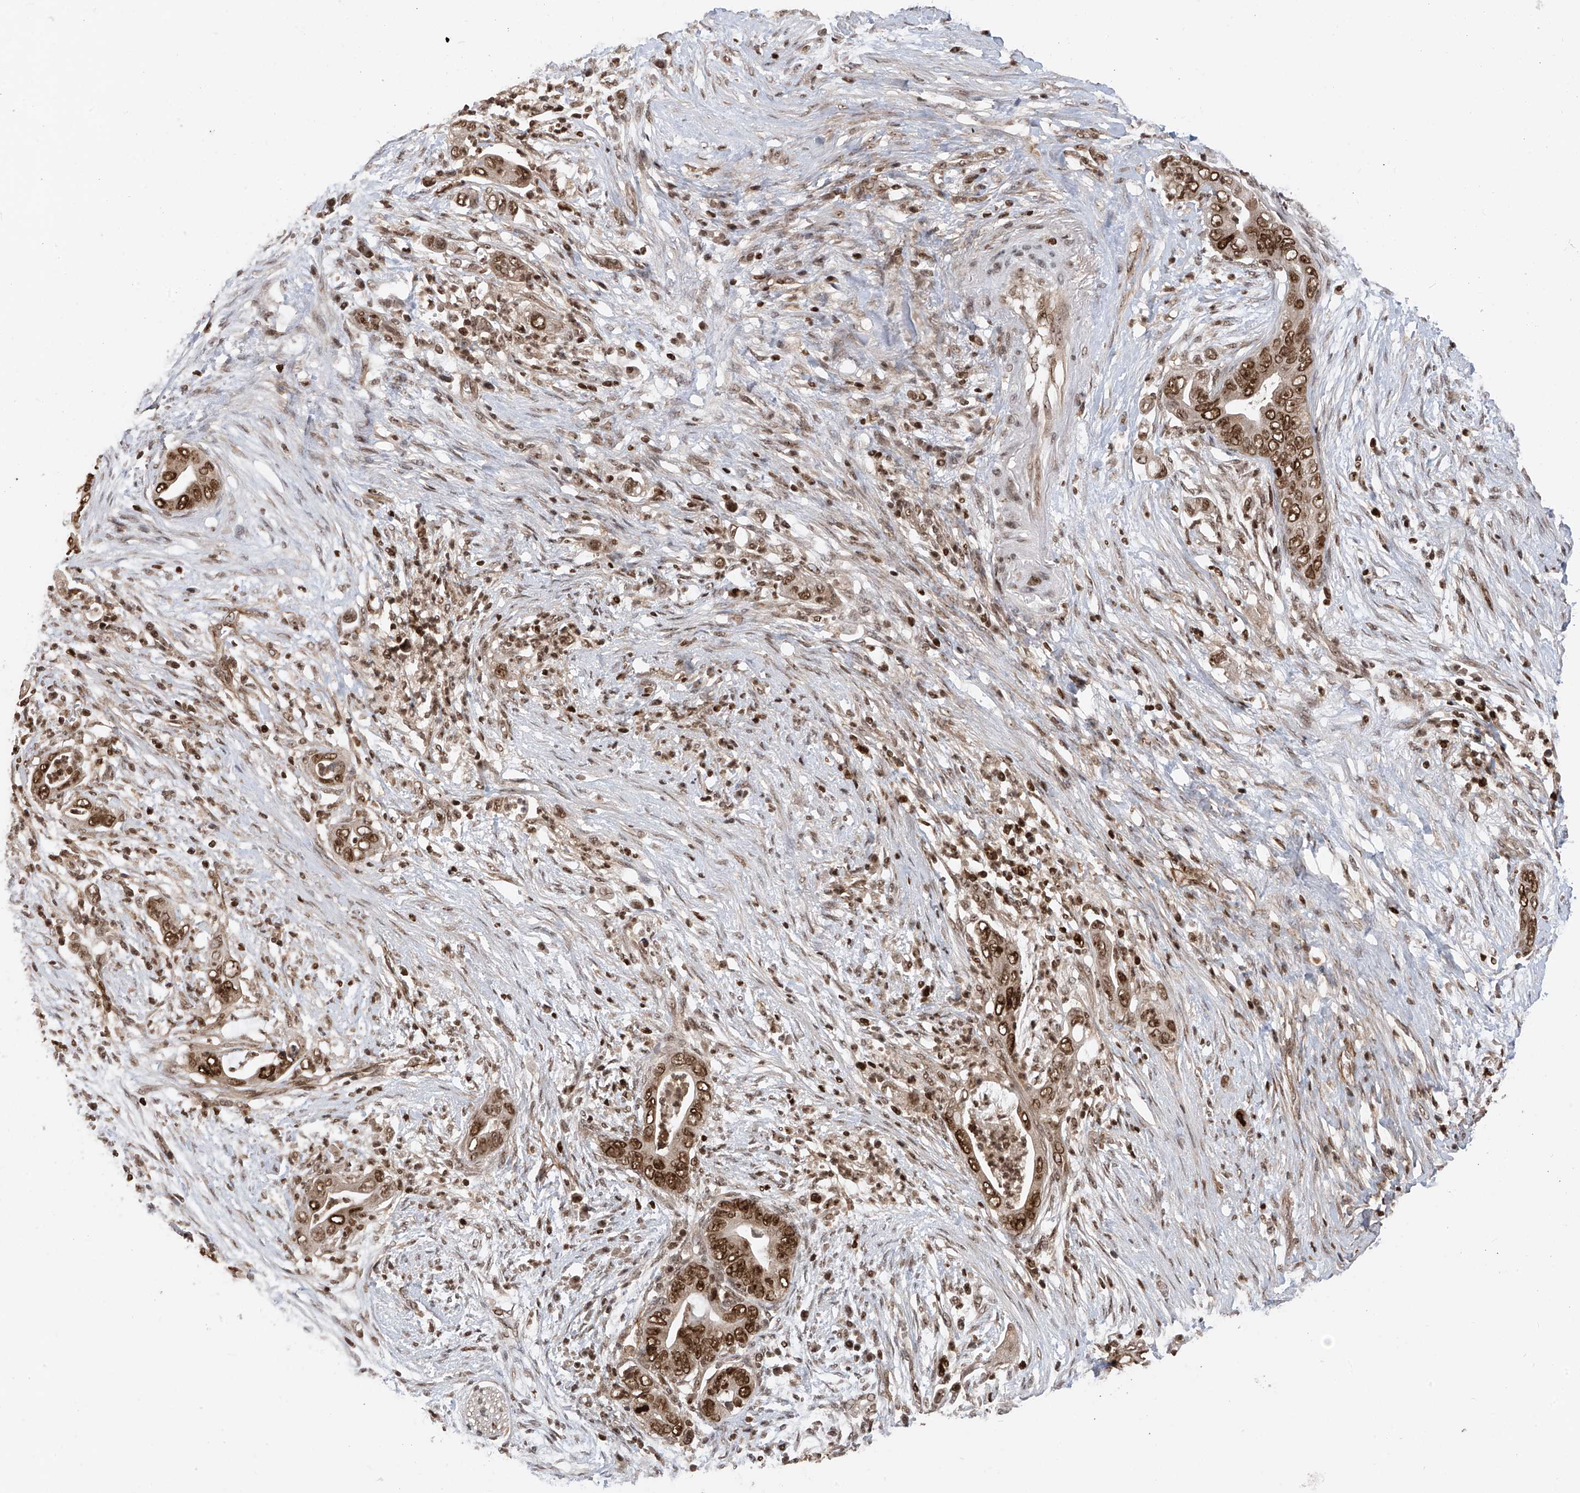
{"staining": {"intensity": "strong", "quantity": ">75%", "location": "nuclear"}, "tissue": "pancreatic cancer", "cell_type": "Tumor cells", "image_type": "cancer", "snomed": [{"axis": "morphology", "description": "Adenocarcinoma, NOS"}, {"axis": "topography", "description": "Pancreas"}], "caption": "About >75% of tumor cells in human pancreatic cancer demonstrate strong nuclear protein expression as visualized by brown immunohistochemical staining.", "gene": "DNAJC9", "patient": {"sex": "male", "age": 75}}